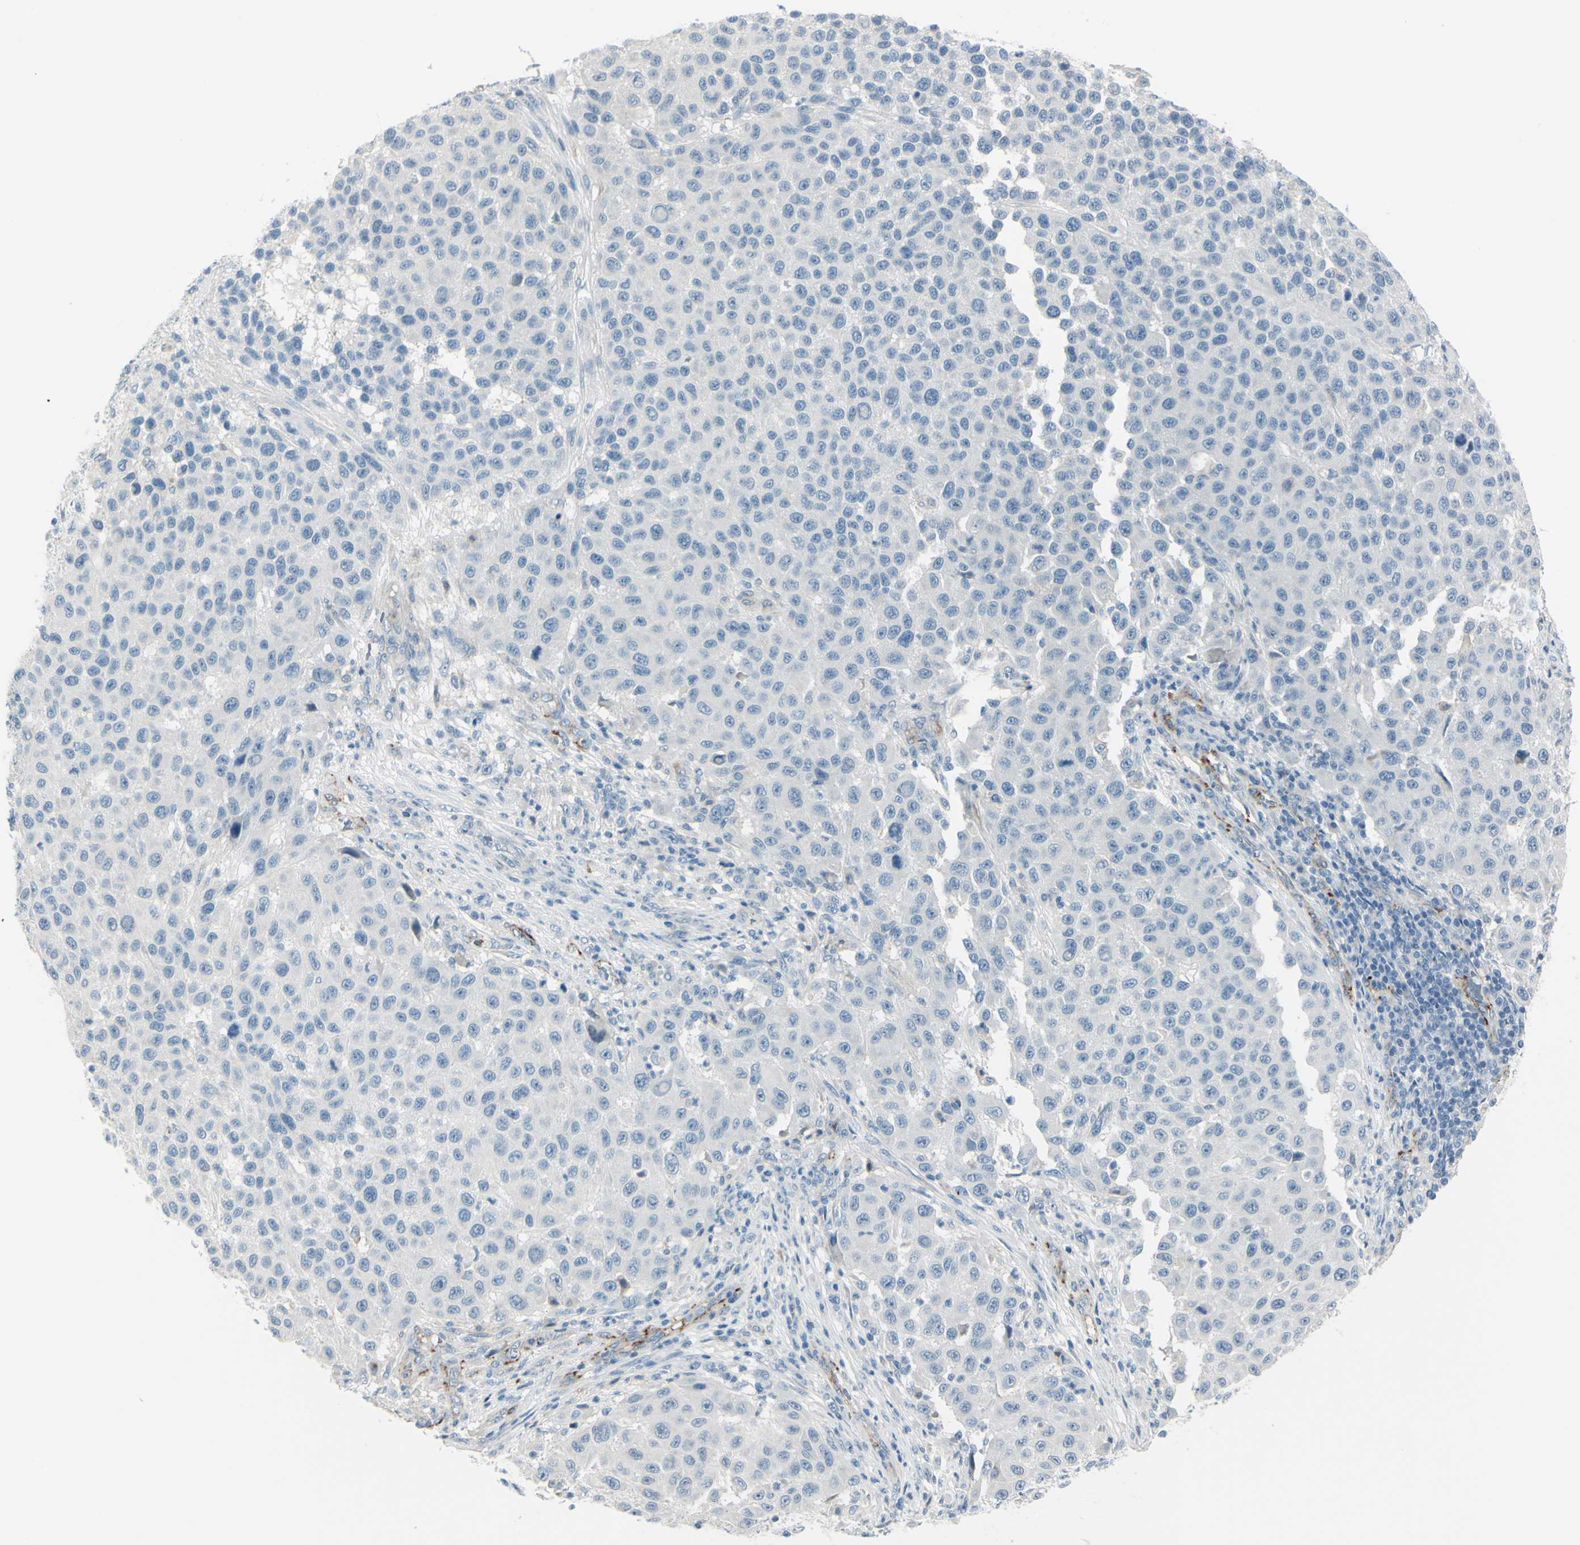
{"staining": {"intensity": "negative", "quantity": "none", "location": "none"}, "tissue": "melanoma", "cell_type": "Tumor cells", "image_type": "cancer", "snomed": [{"axis": "morphology", "description": "Malignant melanoma, Metastatic site"}, {"axis": "topography", "description": "Lymph node"}], "caption": "This image is of malignant melanoma (metastatic site) stained with immunohistochemistry to label a protein in brown with the nuclei are counter-stained blue. There is no expression in tumor cells.", "gene": "GPR34", "patient": {"sex": "male", "age": 61}}